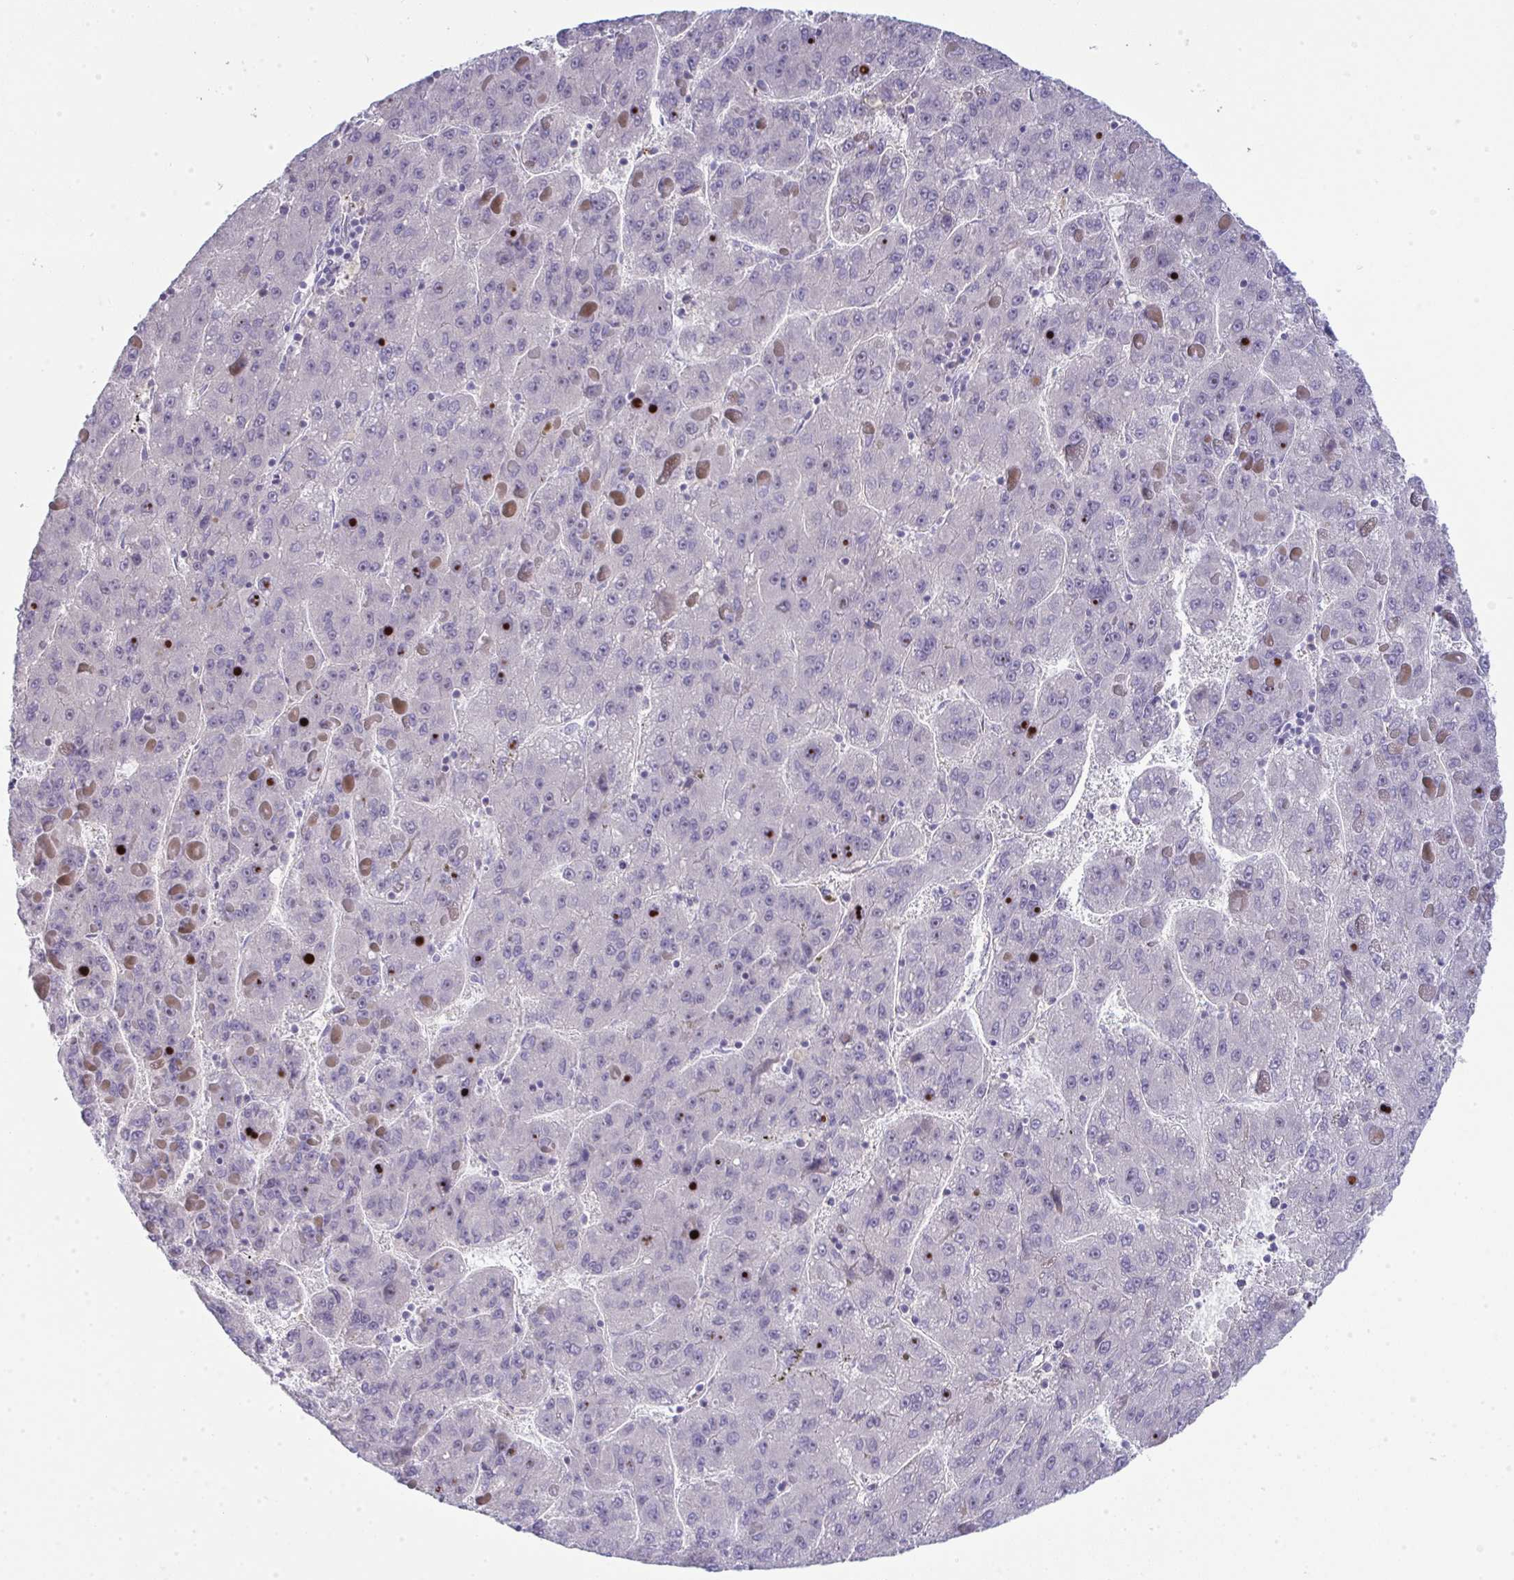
{"staining": {"intensity": "negative", "quantity": "none", "location": "none"}, "tissue": "liver cancer", "cell_type": "Tumor cells", "image_type": "cancer", "snomed": [{"axis": "morphology", "description": "Carcinoma, Hepatocellular, NOS"}, {"axis": "topography", "description": "Liver"}], "caption": "A high-resolution micrograph shows immunohistochemistry (IHC) staining of liver hepatocellular carcinoma, which displays no significant expression in tumor cells.", "gene": "GALNT16", "patient": {"sex": "female", "age": 82}}